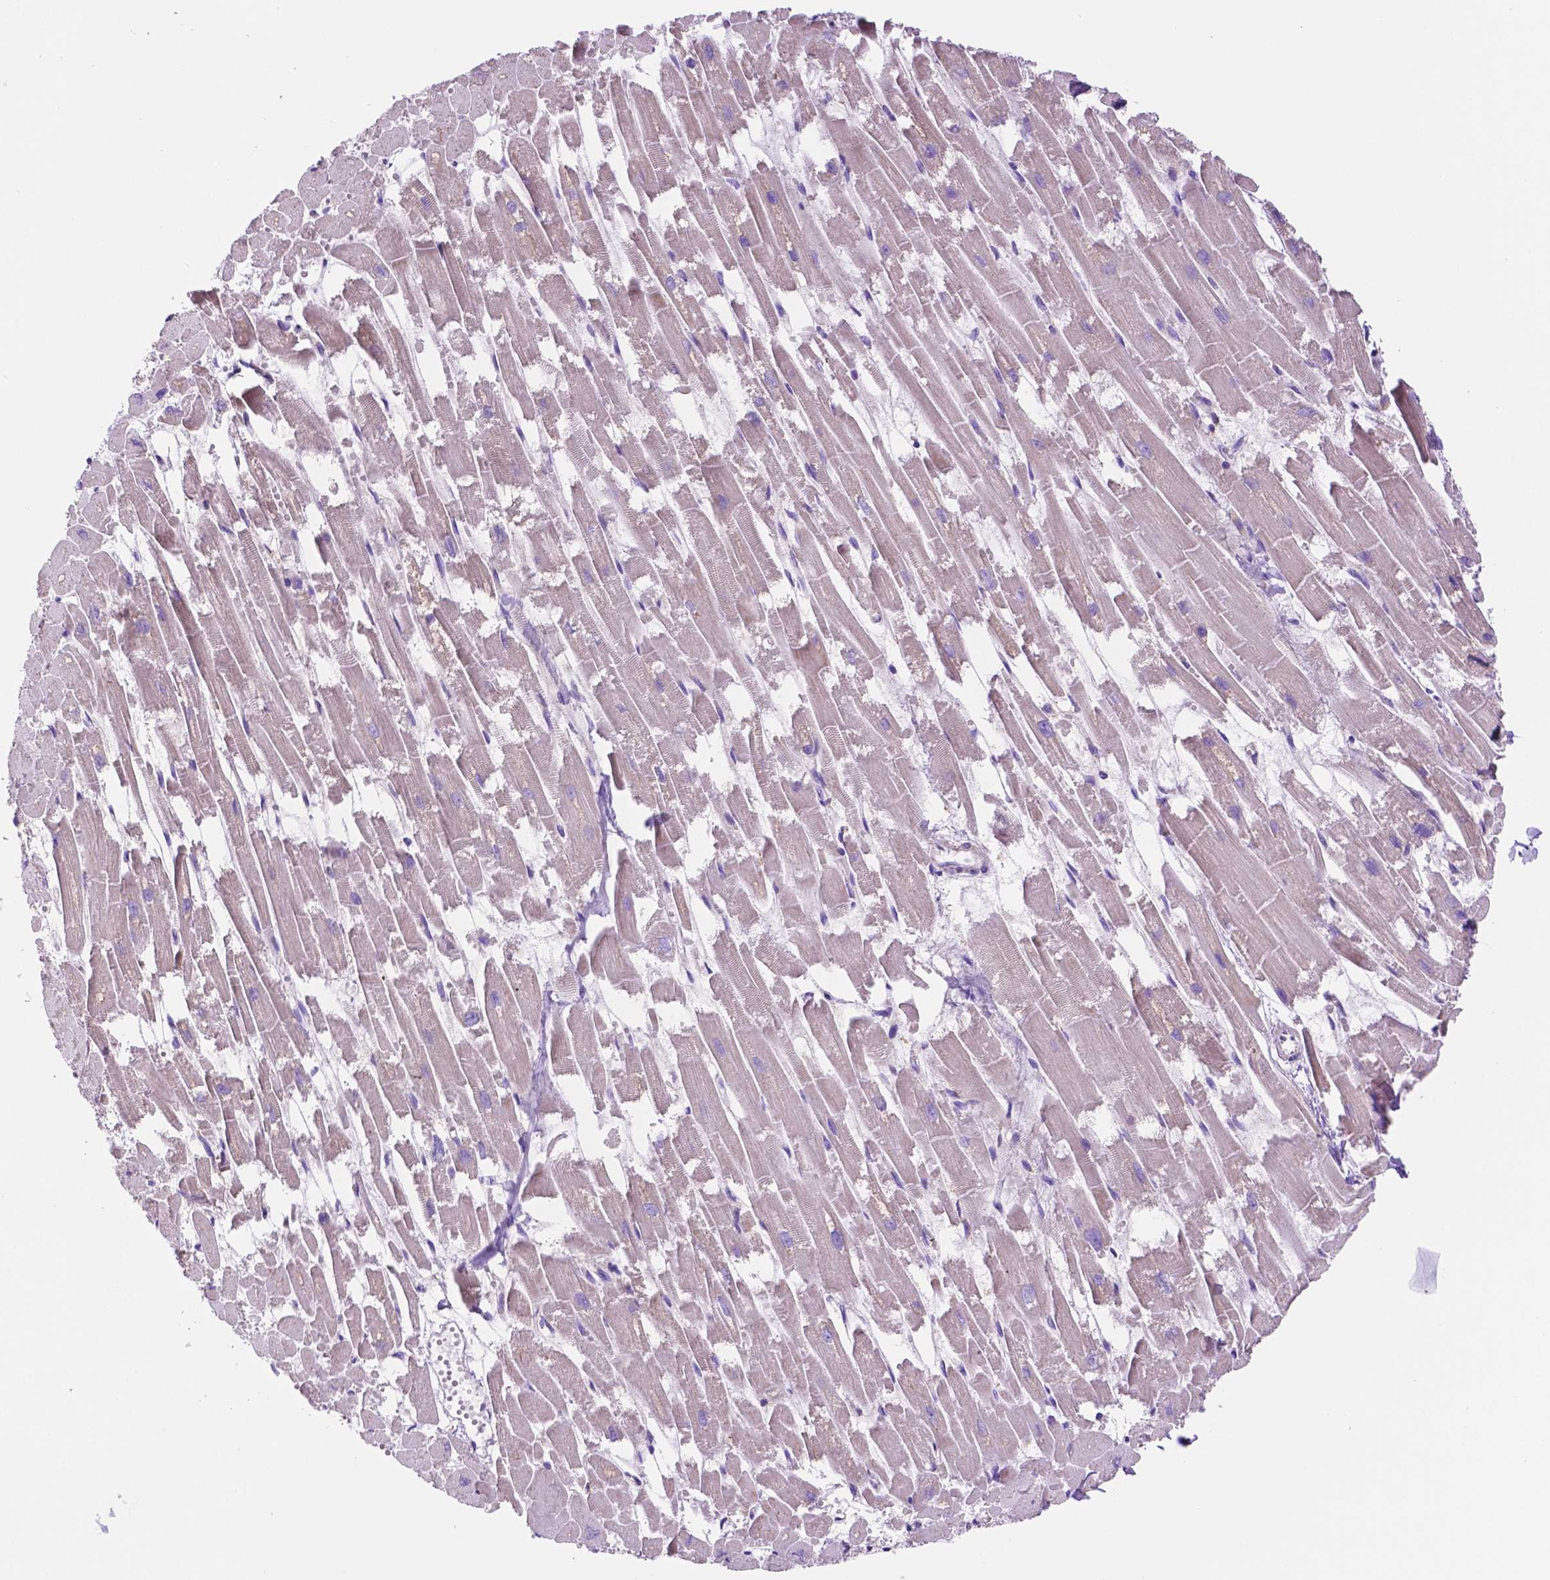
{"staining": {"intensity": "negative", "quantity": "none", "location": "none"}, "tissue": "heart muscle", "cell_type": "Cardiomyocytes", "image_type": "normal", "snomed": [{"axis": "morphology", "description": "Normal tissue, NOS"}, {"axis": "topography", "description": "Heart"}], "caption": "Immunohistochemical staining of normal human heart muscle exhibits no significant staining in cardiomyocytes.", "gene": "GDPD5", "patient": {"sex": "female", "age": 52}}